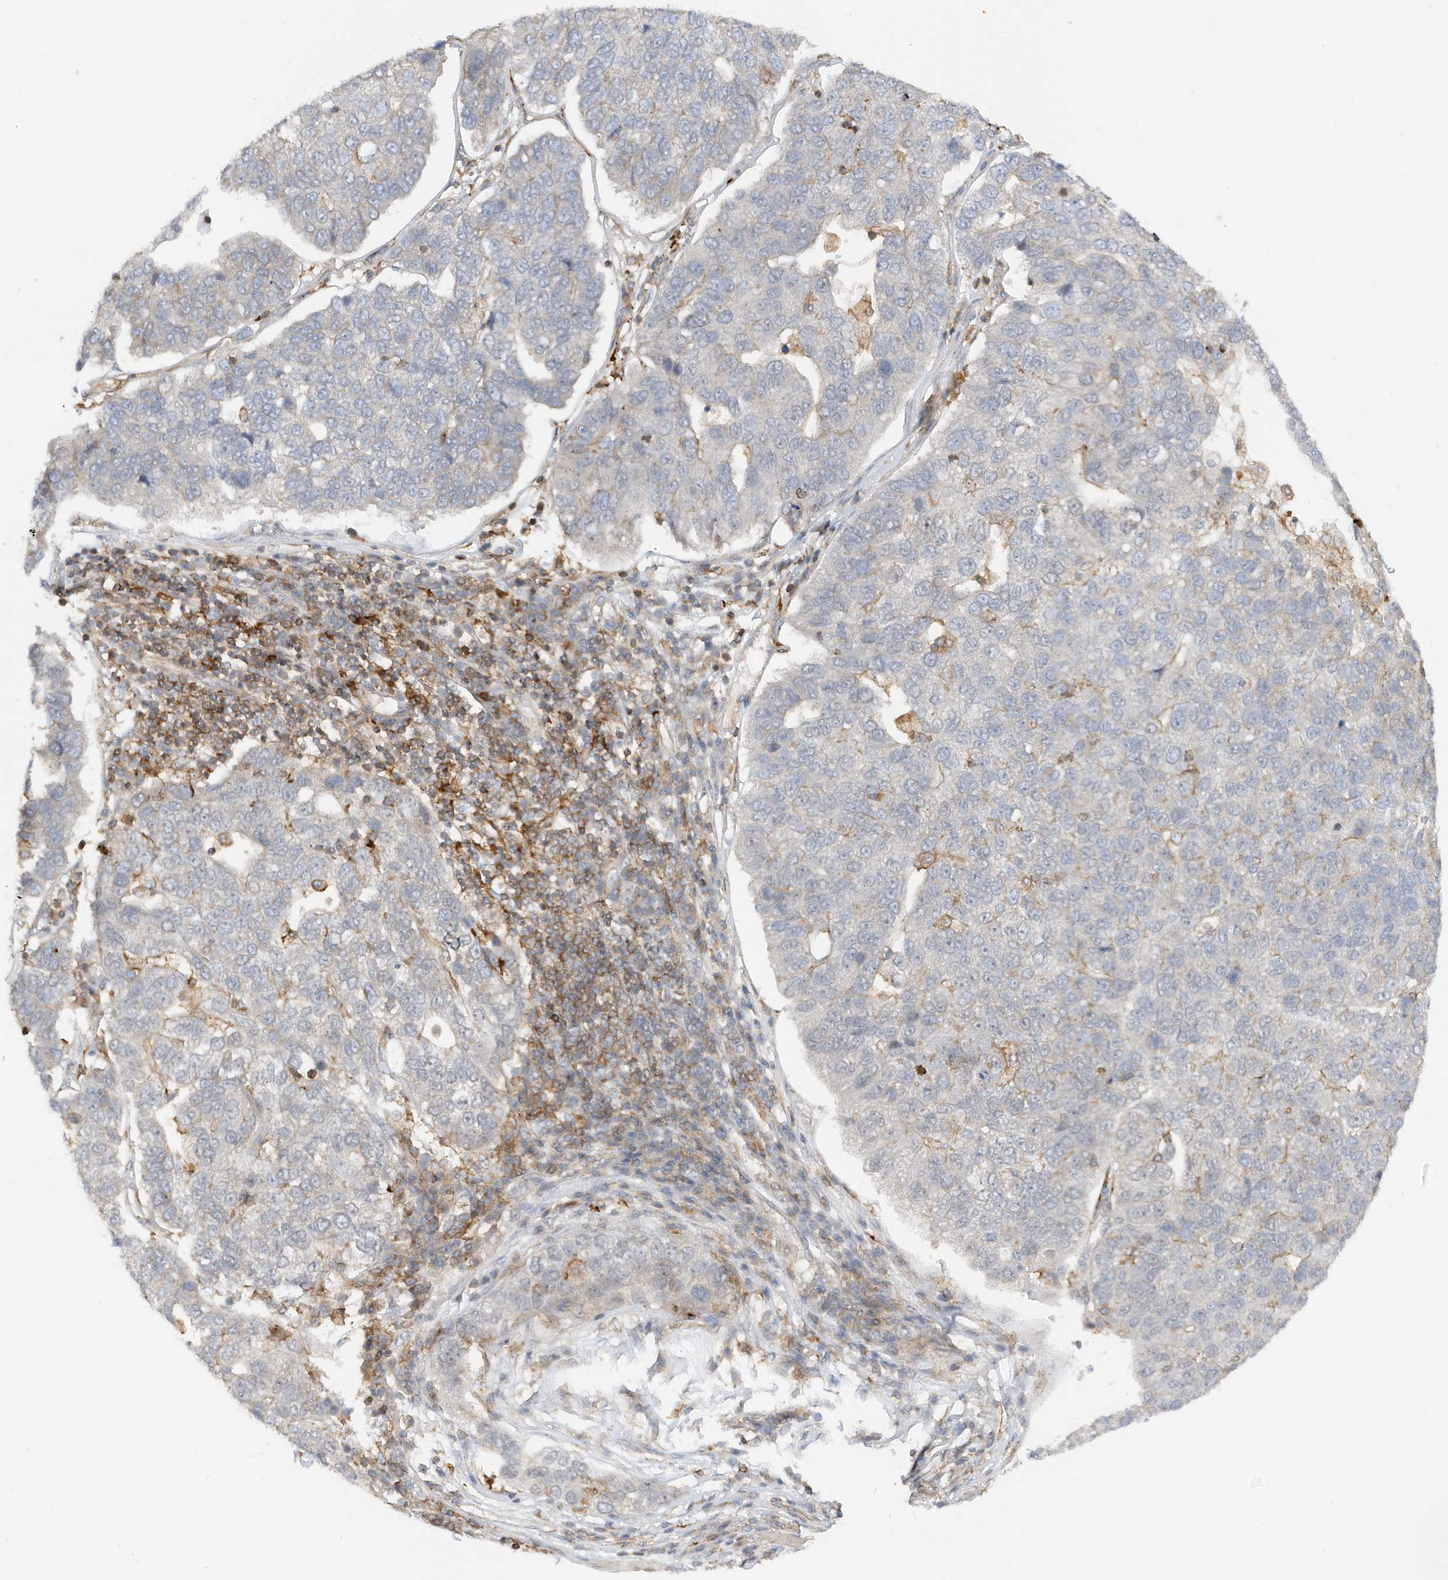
{"staining": {"intensity": "negative", "quantity": "none", "location": "none"}, "tissue": "pancreatic cancer", "cell_type": "Tumor cells", "image_type": "cancer", "snomed": [{"axis": "morphology", "description": "Adenocarcinoma, NOS"}, {"axis": "topography", "description": "Pancreas"}], "caption": "Tumor cells are negative for brown protein staining in adenocarcinoma (pancreatic).", "gene": "TATDN3", "patient": {"sex": "female", "age": 61}}